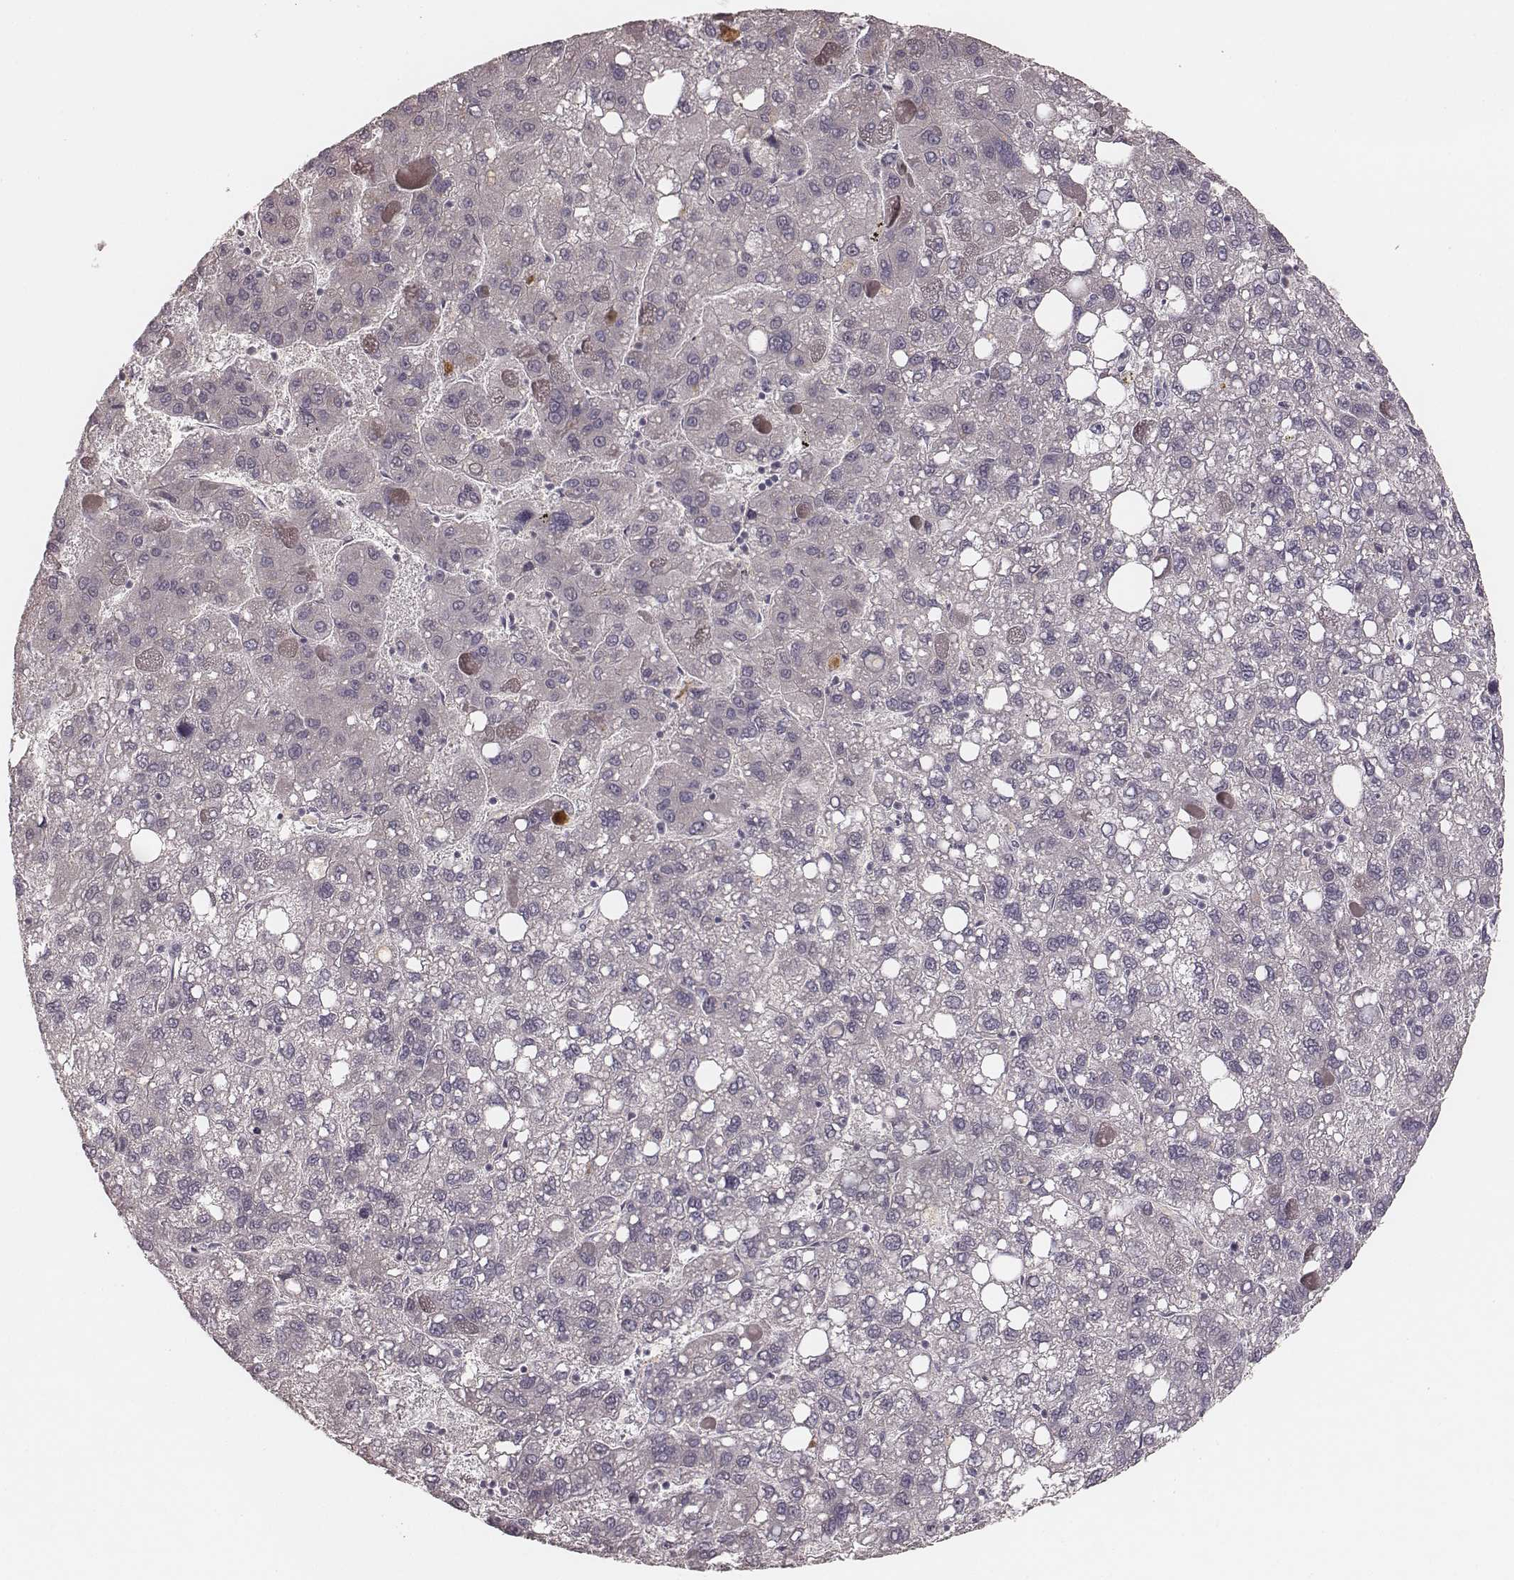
{"staining": {"intensity": "negative", "quantity": "none", "location": "none"}, "tissue": "liver cancer", "cell_type": "Tumor cells", "image_type": "cancer", "snomed": [{"axis": "morphology", "description": "Carcinoma, Hepatocellular, NOS"}, {"axis": "topography", "description": "Liver"}], "caption": "A high-resolution histopathology image shows IHC staining of hepatocellular carcinoma (liver), which demonstrates no significant expression in tumor cells. The staining is performed using DAB brown chromogen with nuclei counter-stained in using hematoxylin.", "gene": "LY6K", "patient": {"sex": "female", "age": 82}}